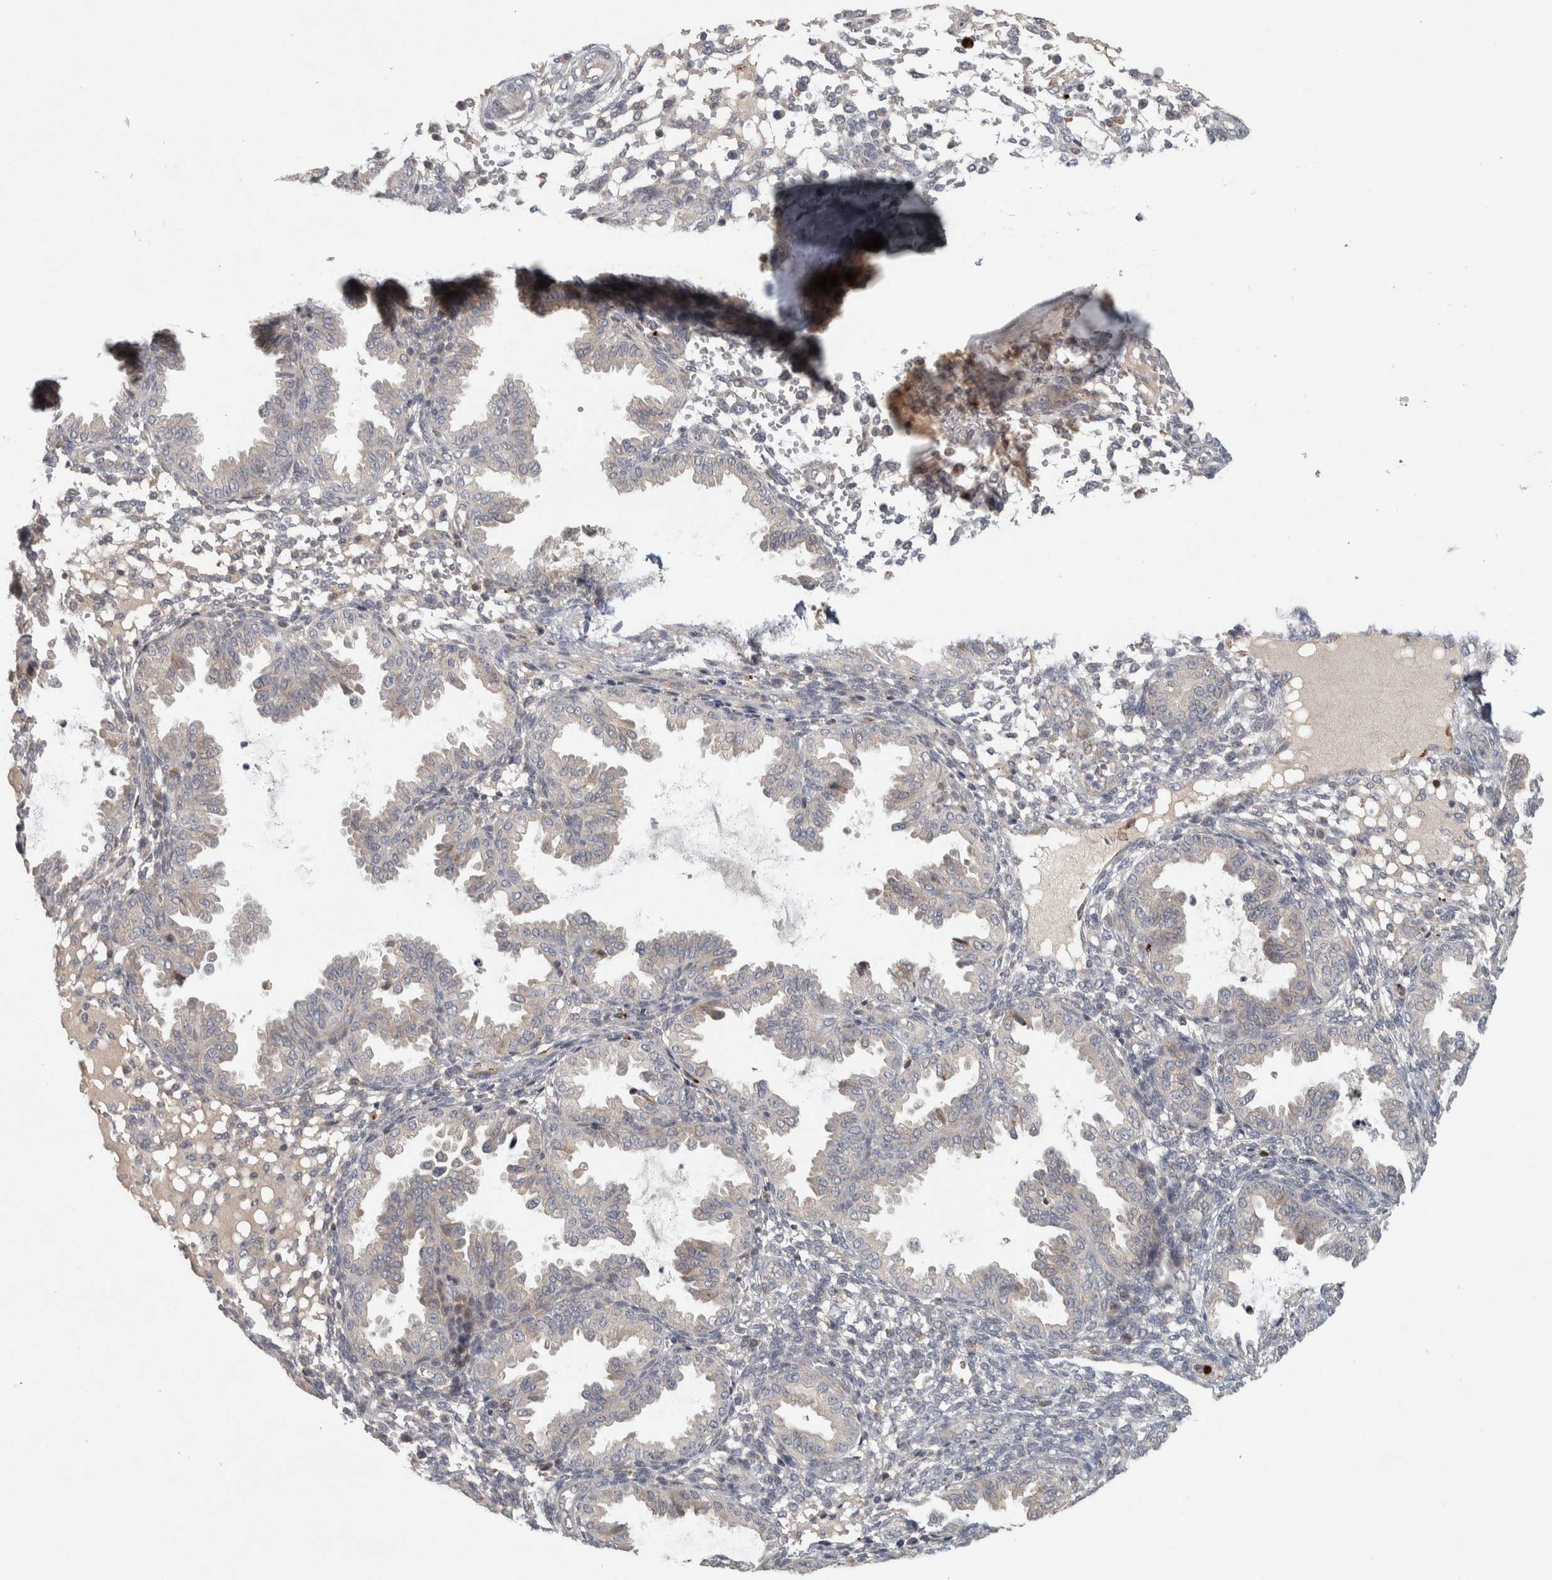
{"staining": {"intensity": "negative", "quantity": "none", "location": "none"}, "tissue": "endometrium", "cell_type": "Cells in endometrial stroma", "image_type": "normal", "snomed": [{"axis": "morphology", "description": "Normal tissue, NOS"}, {"axis": "topography", "description": "Endometrium"}], "caption": "An immunohistochemistry (IHC) histopathology image of benign endometrium is shown. There is no staining in cells in endometrial stroma of endometrium.", "gene": "ADPRM", "patient": {"sex": "female", "age": 33}}